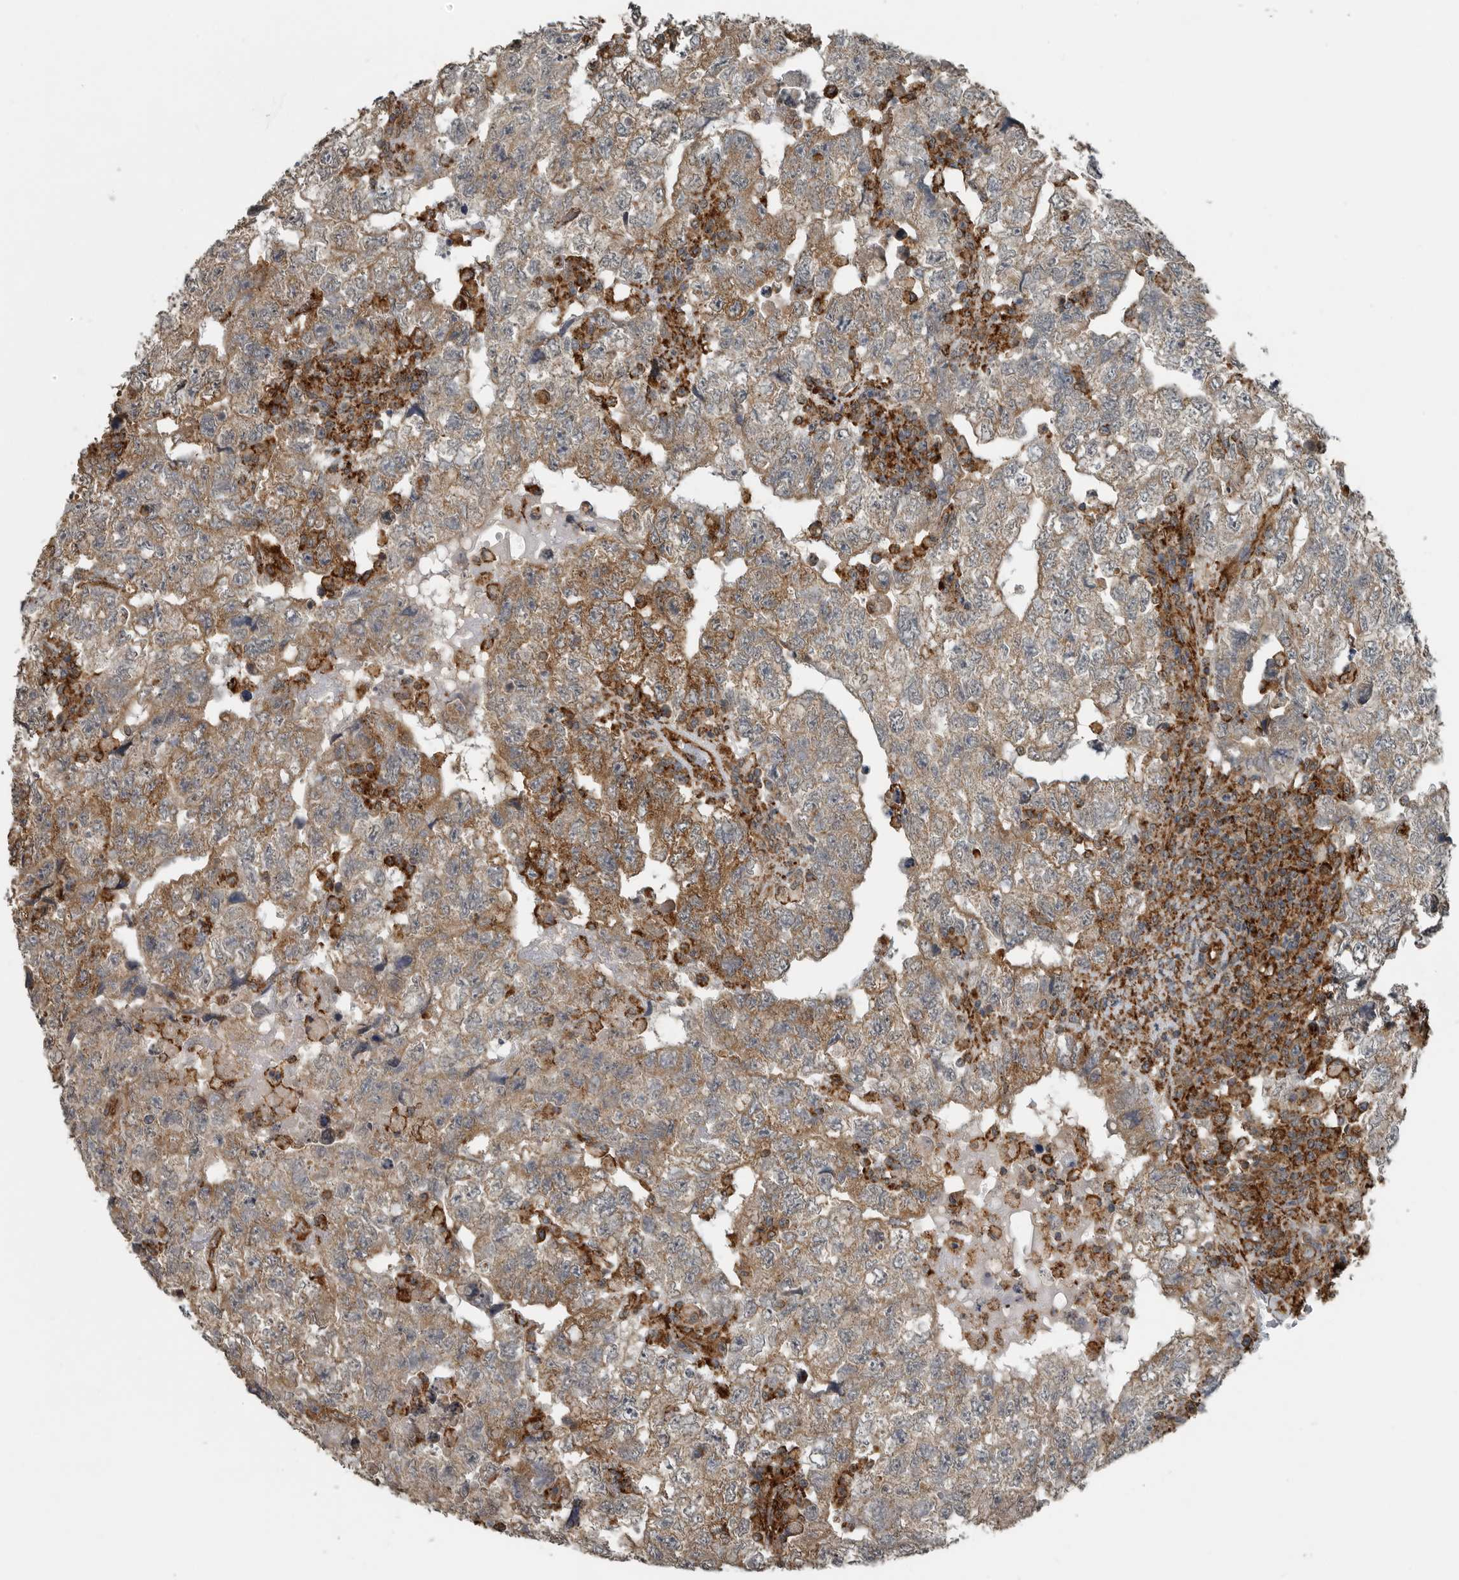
{"staining": {"intensity": "moderate", "quantity": ">75%", "location": "cytoplasmic/membranous"}, "tissue": "testis cancer", "cell_type": "Tumor cells", "image_type": "cancer", "snomed": [{"axis": "morphology", "description": "Carcinoma, Embryonal, NOS"}, {"axis": "topography", "description": "Testis"}], "caption": "This is an image of immunohistochemistry staining of testis cancer, which shows moderate staining in the cytoplasmic/membranous of tumor cells.", "gene": "AFAP1", "patient": {"sex": "male", "age": 36}}